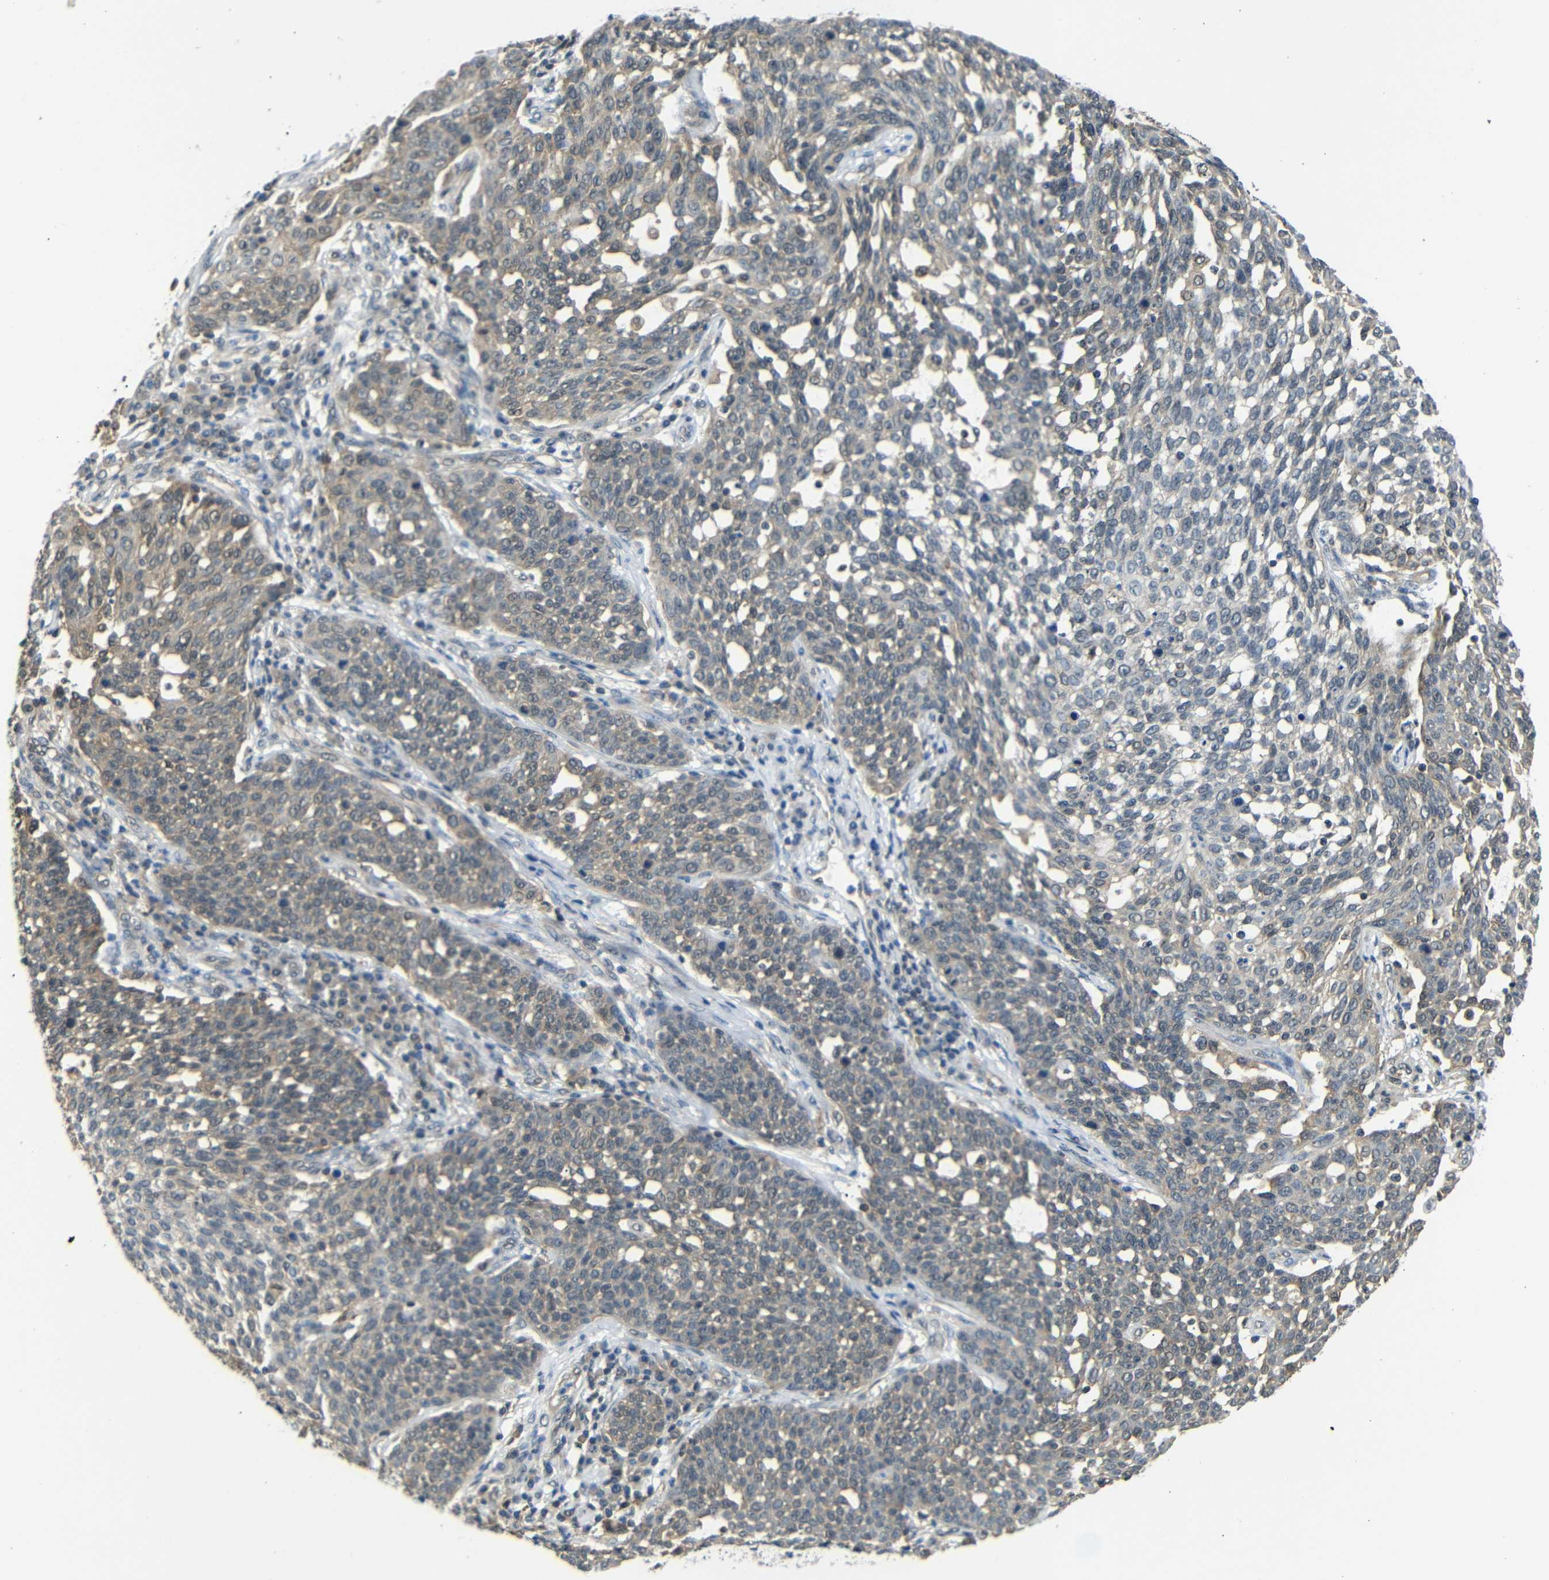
{"staining": {"intensity": "weak", "quantity": "25%-75%", "location": "cytoplasmic/membranous"}, "tissue": "cervical cancer", "cell_type": "Tumor cells", "image_type": "cancer", "snomed": [{"axis": "morphology", "description": "Squamous cell carcinoma, NOS"}, {"axis": "topography", "description": "Cervix"}], "caption": "Protein analysis of cervical cancer (squamous cell carcinoma) tissue shows weak cytoplasmic/membranous staining in about 25%-75% of tumor cells.", "gene": "UBXN1", "patient": {"sex": "female", "age": 34}}